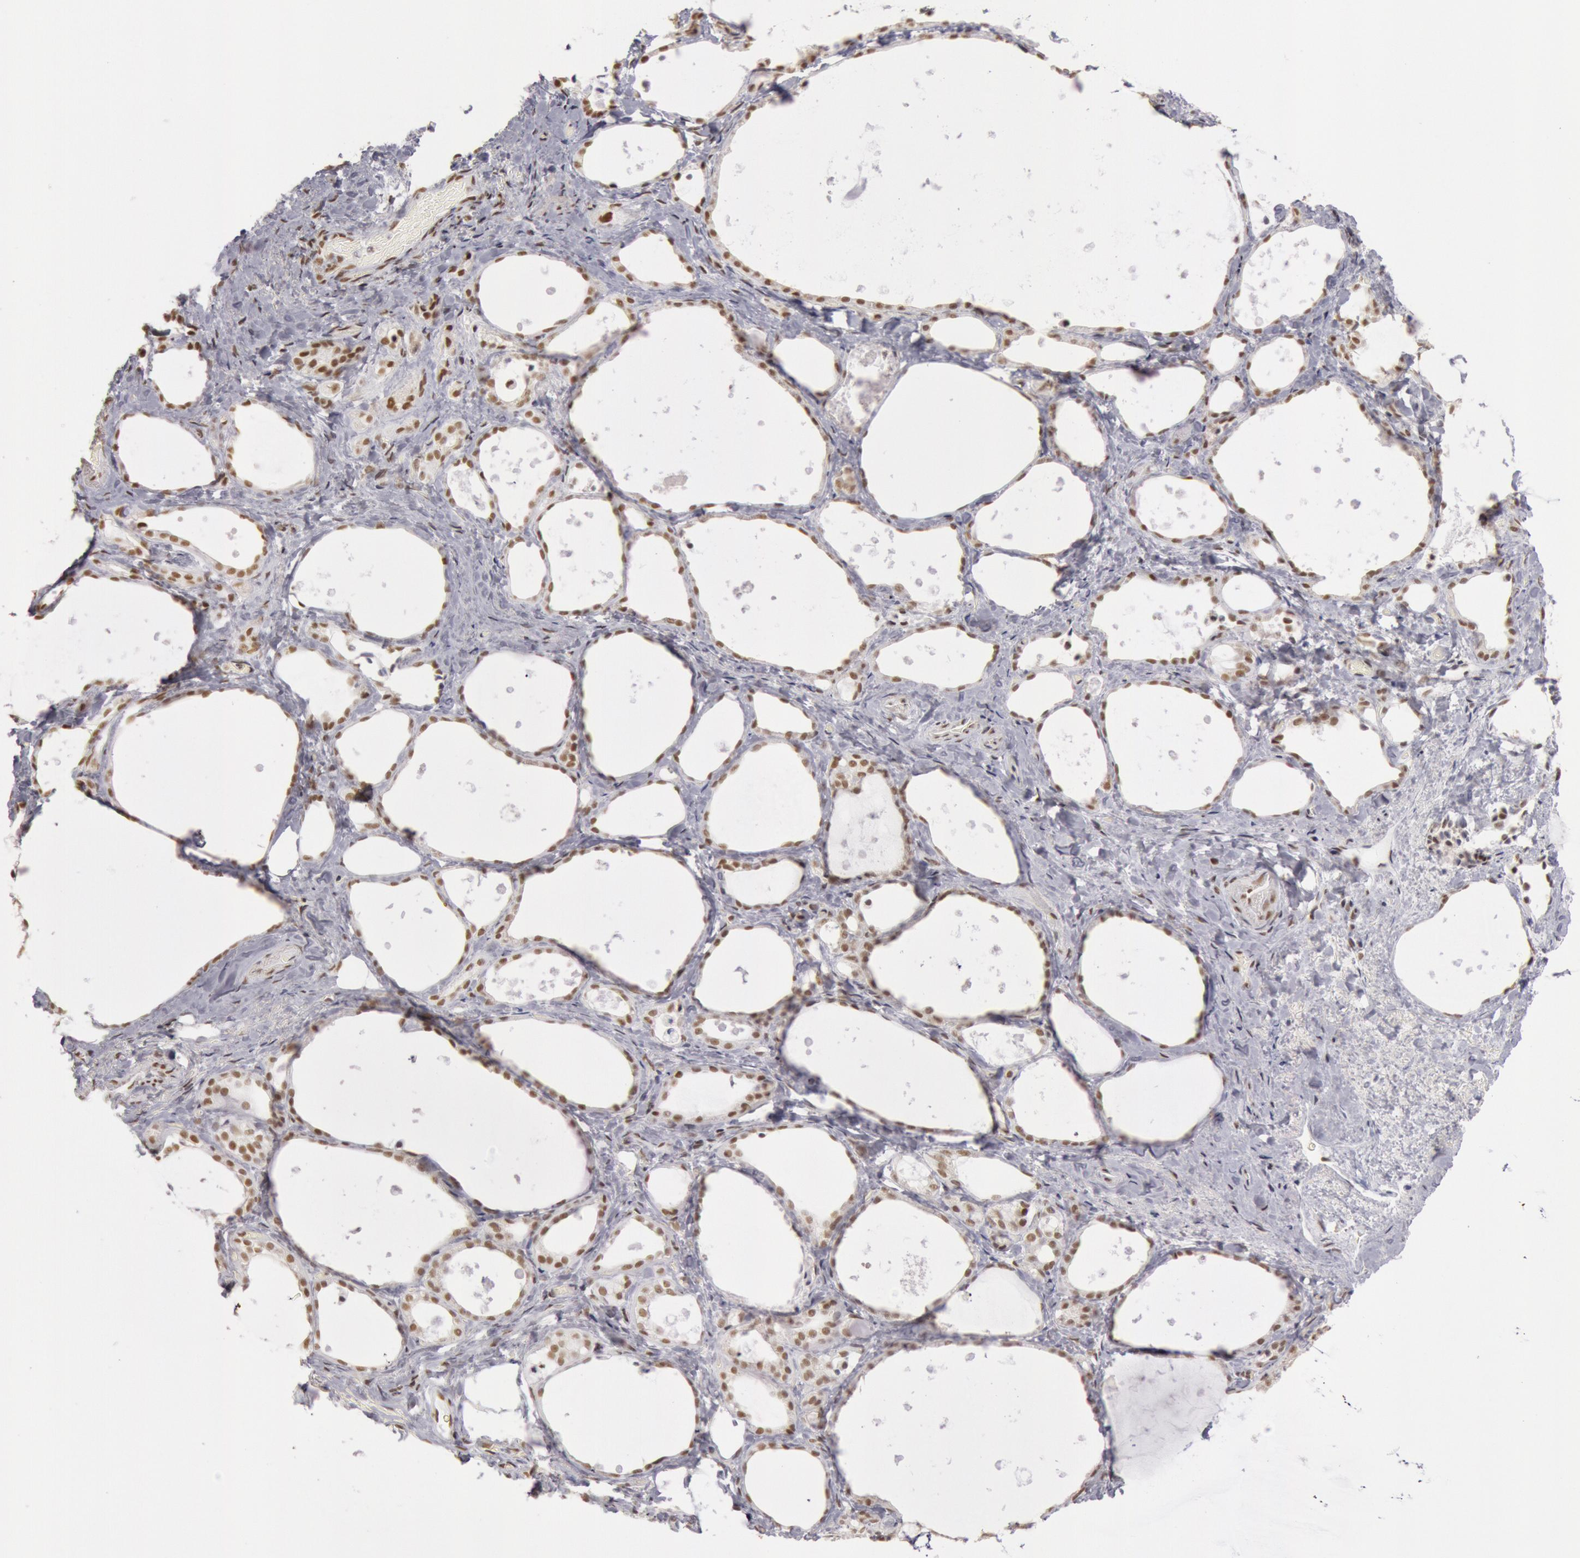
{"staining": {"intensity": "moderate", "quantity": ">75%", "location": "nuclear"}, "tissue": "thyroid gland", "cell_type": "Glandular cells", "image_type": "normal", "snomed": [{"axis": "morphology", "description": "Normal tissue, NOS"}, {"axis": "topography", "description": "Thyroid gland"}], "caption": "The immunohistochemical stain highlights moderate nuclear staining in glandular cells of normal thyroid gland.", "gene": "ESS2", "patient": {"sex": "female", "age": 75}}